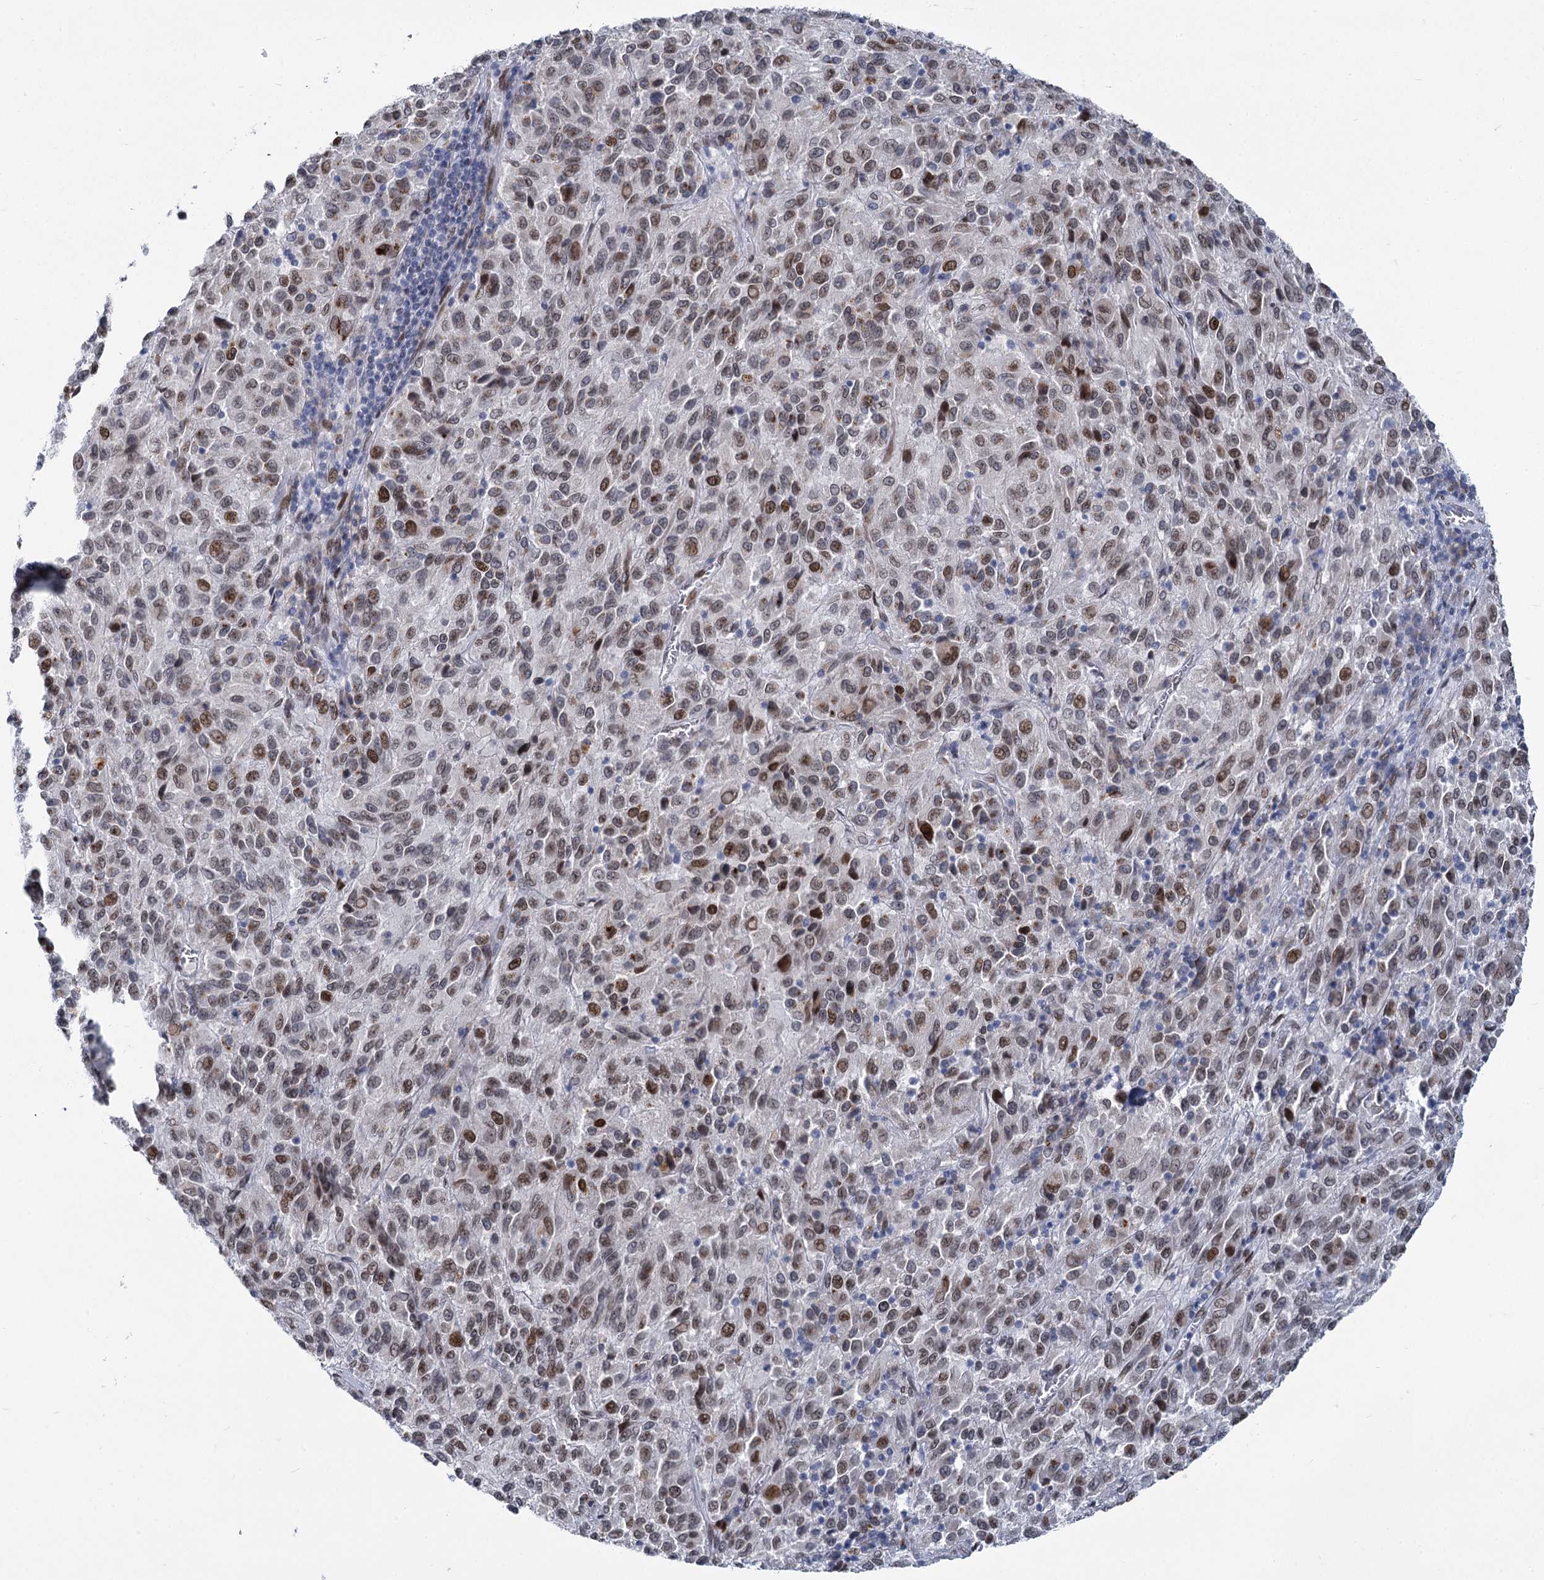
{"staining": {"intensity": "moderate", "quantity": "25%-75%", "location": "nuclear"}, "tissue": "melanoma", "cell_type": "Tumor cells", "image_type": "cancer", "snomed": [{"axis": "morphology", "description": "Malignant melanoma, Metastatic site"}, {"axis": "topography", "description": "Lung"}], "caption": "Immunohistochemistry micrograph of neoplastic tissue: human malignant melanoma (metastatic site) stained using immunohistochemistry (IHC) reveals medium levels of moderate protein expression localized specifically in the nuclear of tumor cells, appearing as a nuclear brown color.", "gene": "PRSS35", "patient": {"sex": "male", "age": 64}}